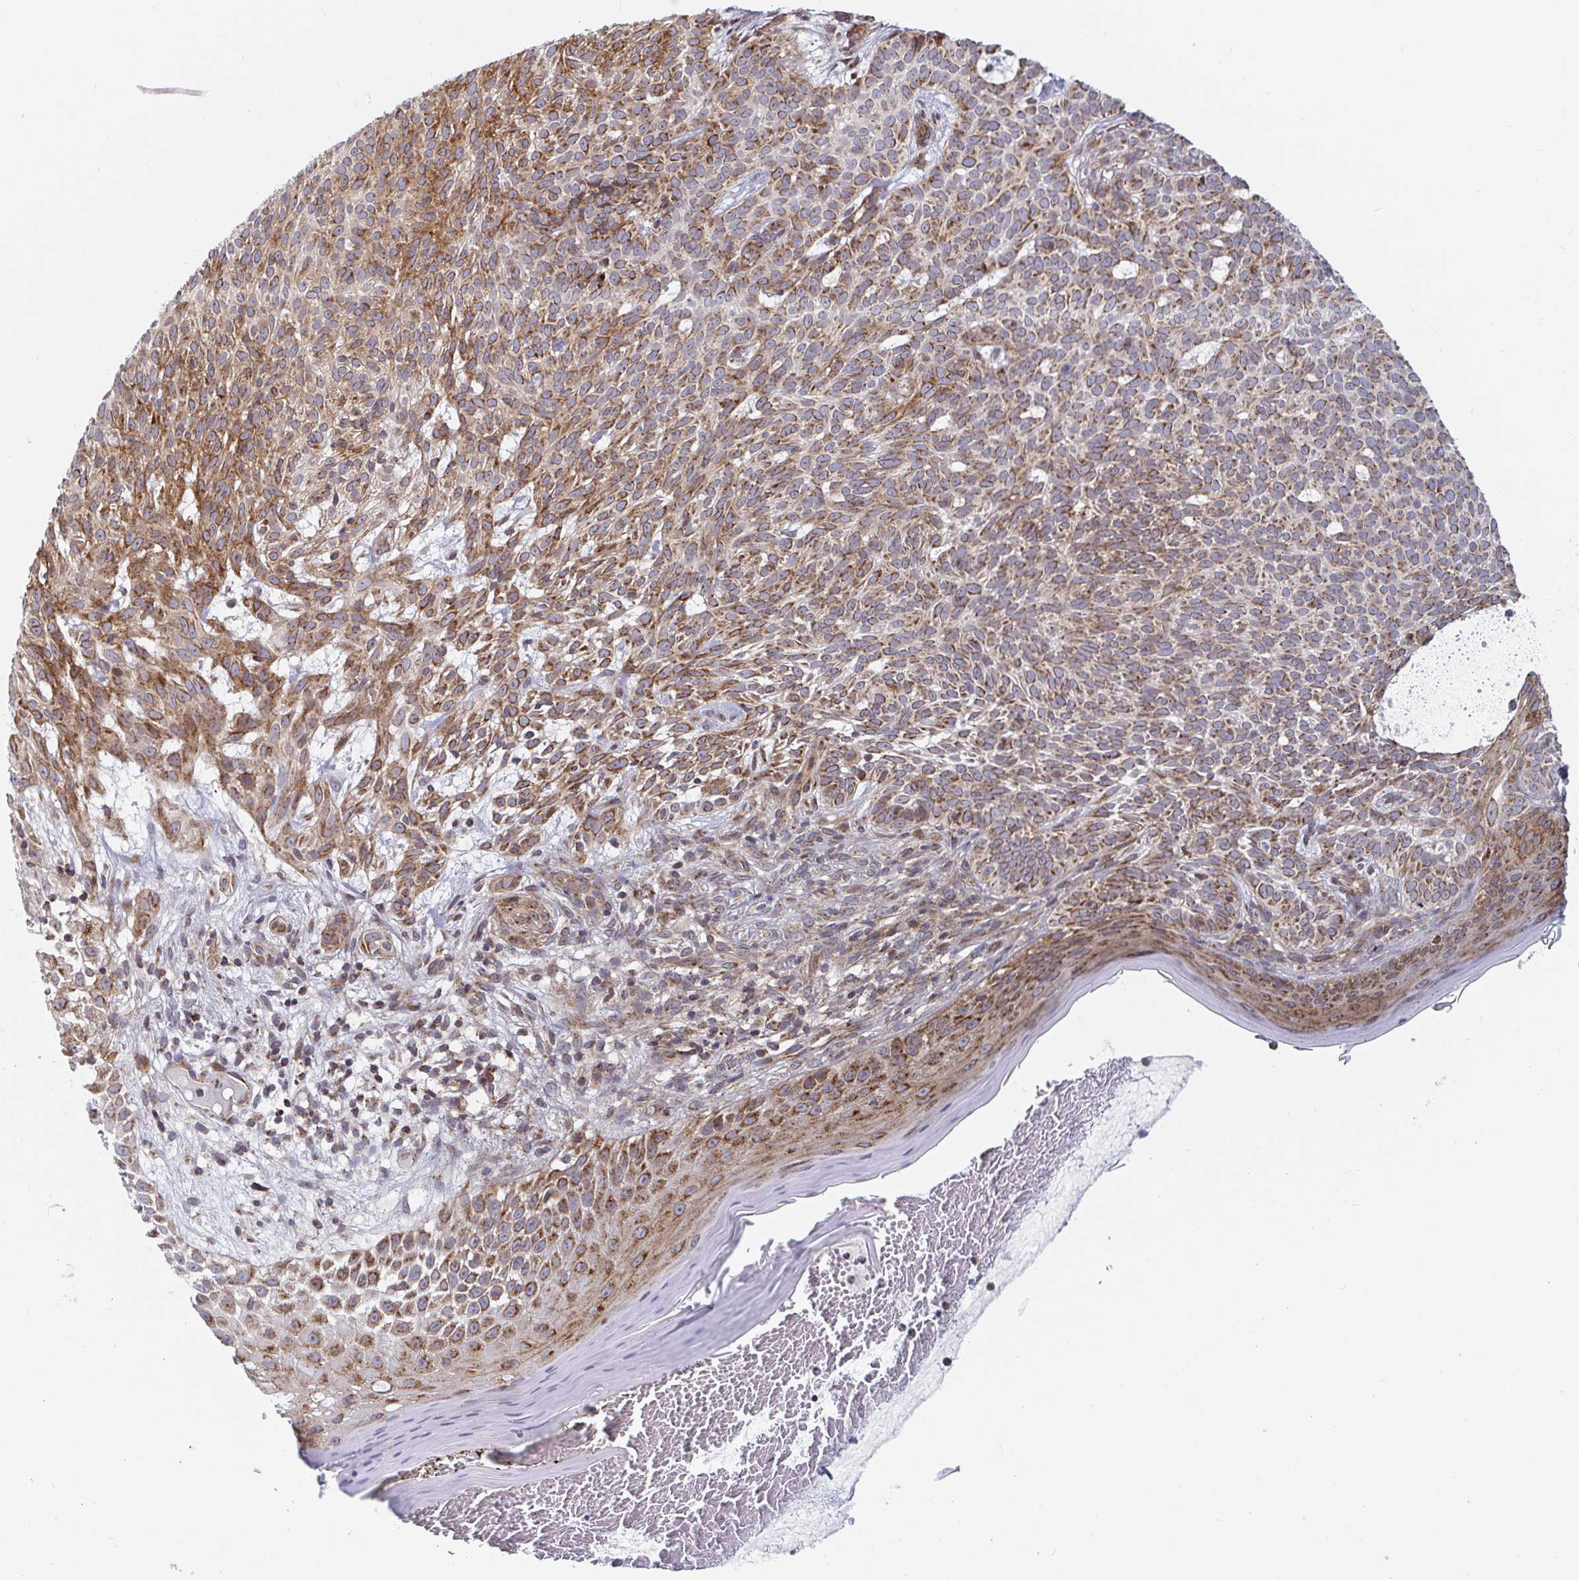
{"staining": {"intensity": "moderate", "quantity": ">75%", "location": "cytoplasmic/membranous"}, "tissue": "skin cancer", "cell_type": "Tumor cells", "image_type": "cancer", "snomed": [{"axis": "morphology", "description": "Basal cell carcinoma"}, {"axis": "topography", "description": "Skin"}], "caption": "Skin basal cell carcinoma tissue demonstrates moderate cytoplasmic/membranous staining in approximately >75% of tumor cells", "gene": "STARD8", "patient": {"sex": "male", "age": 78}}